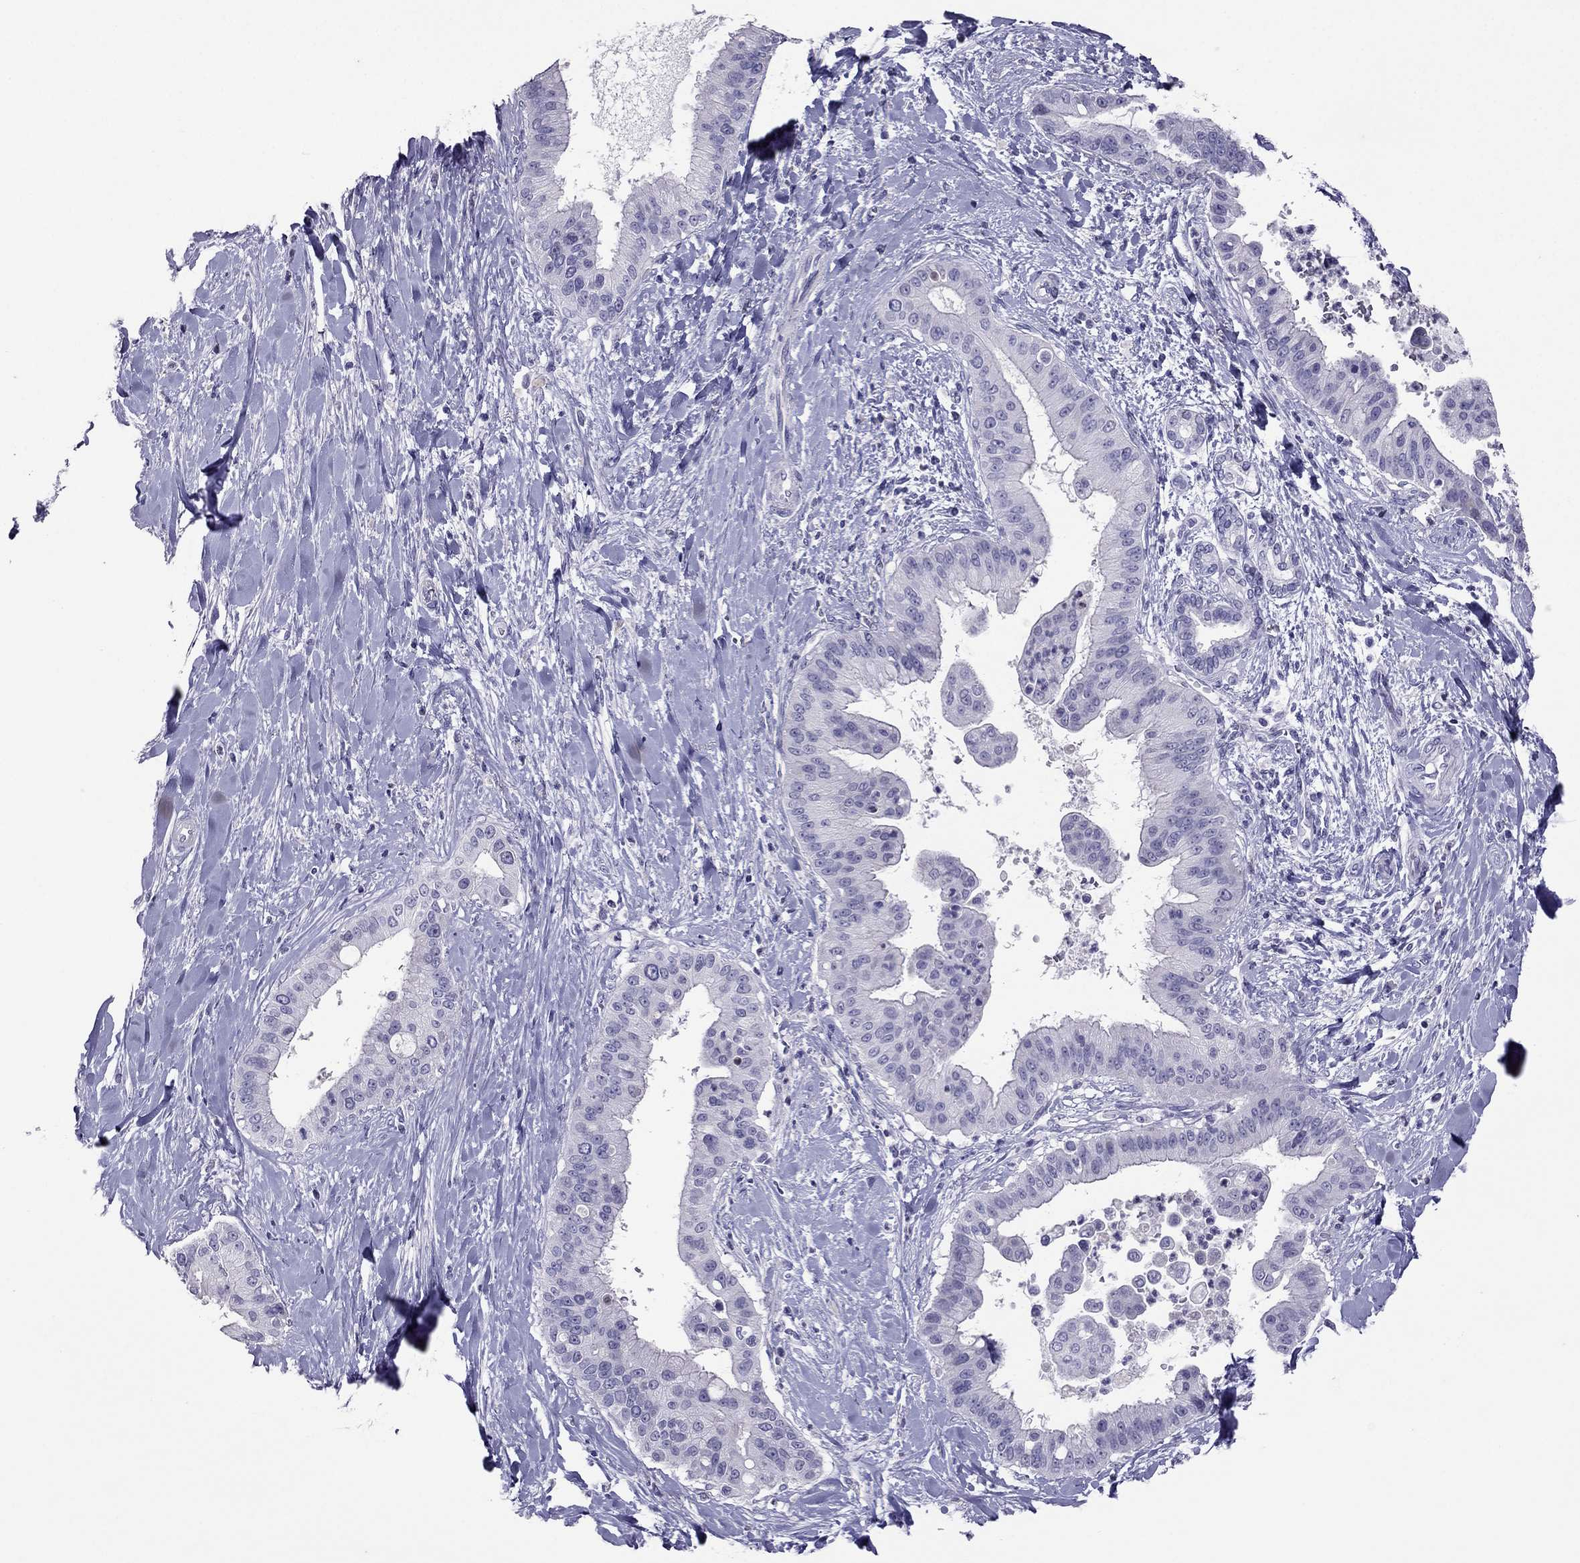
{"staining": {"intensity": "negative", "quantity": "none", "location": "none"}, "tissue": "liver cancer", "cell_type": "Tumor cells", "image_type": "cancer", "snomed": [{"axis": "morphology", "description": "Cholangiocarcinoma"}, {"axis": "topography", "description": "Liver"}], "caption": "The photomicrograph reveals no staining of tumor cells in cholangiocarcinoma (liver).", "gene": "RGS8", "patient": {"sex": "female", "age": 54}}